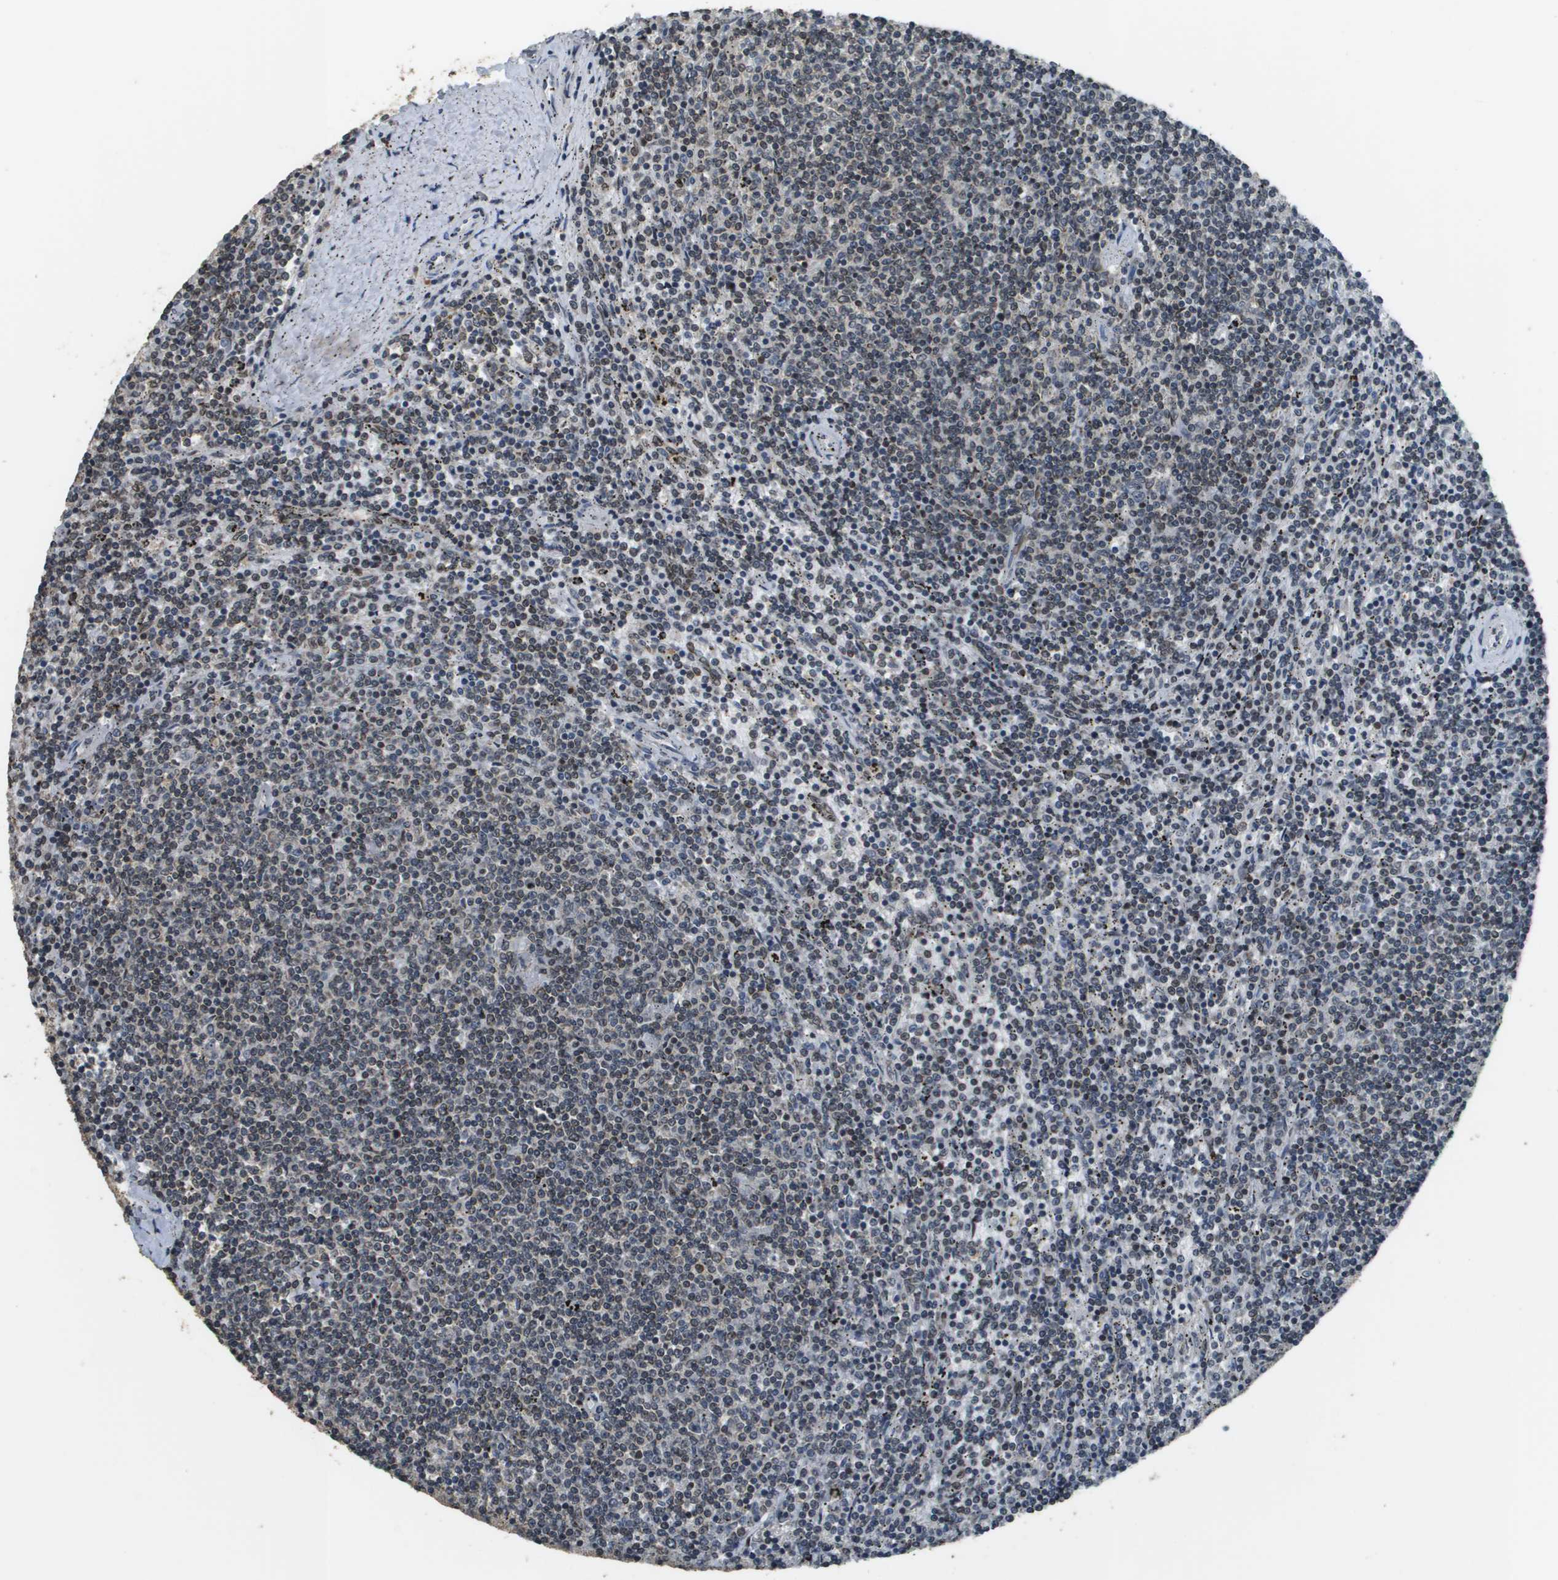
{"staining": {"intensity": "weak", "quantity": "25%-75%", "location": "nuclear"}, "tissue": "lymphoma", "cell_type": "Tumor cells", "image_type": "cancer", "snomed": [{"axis": "morphology", "description": "Malignant lymphoma, non-Hodgkin's type, Low grade"}, {"axis": "topography", "description": "Spleen"}], "caption": "Weak nuclear protein positivity is identified in approximately 25%-75% of tumor cells in lymphoma. (DAB IHC, brown staining for protein, blue staining for nuclei).", "gene": "FANCC", "patient": {"sex": "female", "age": 50}}